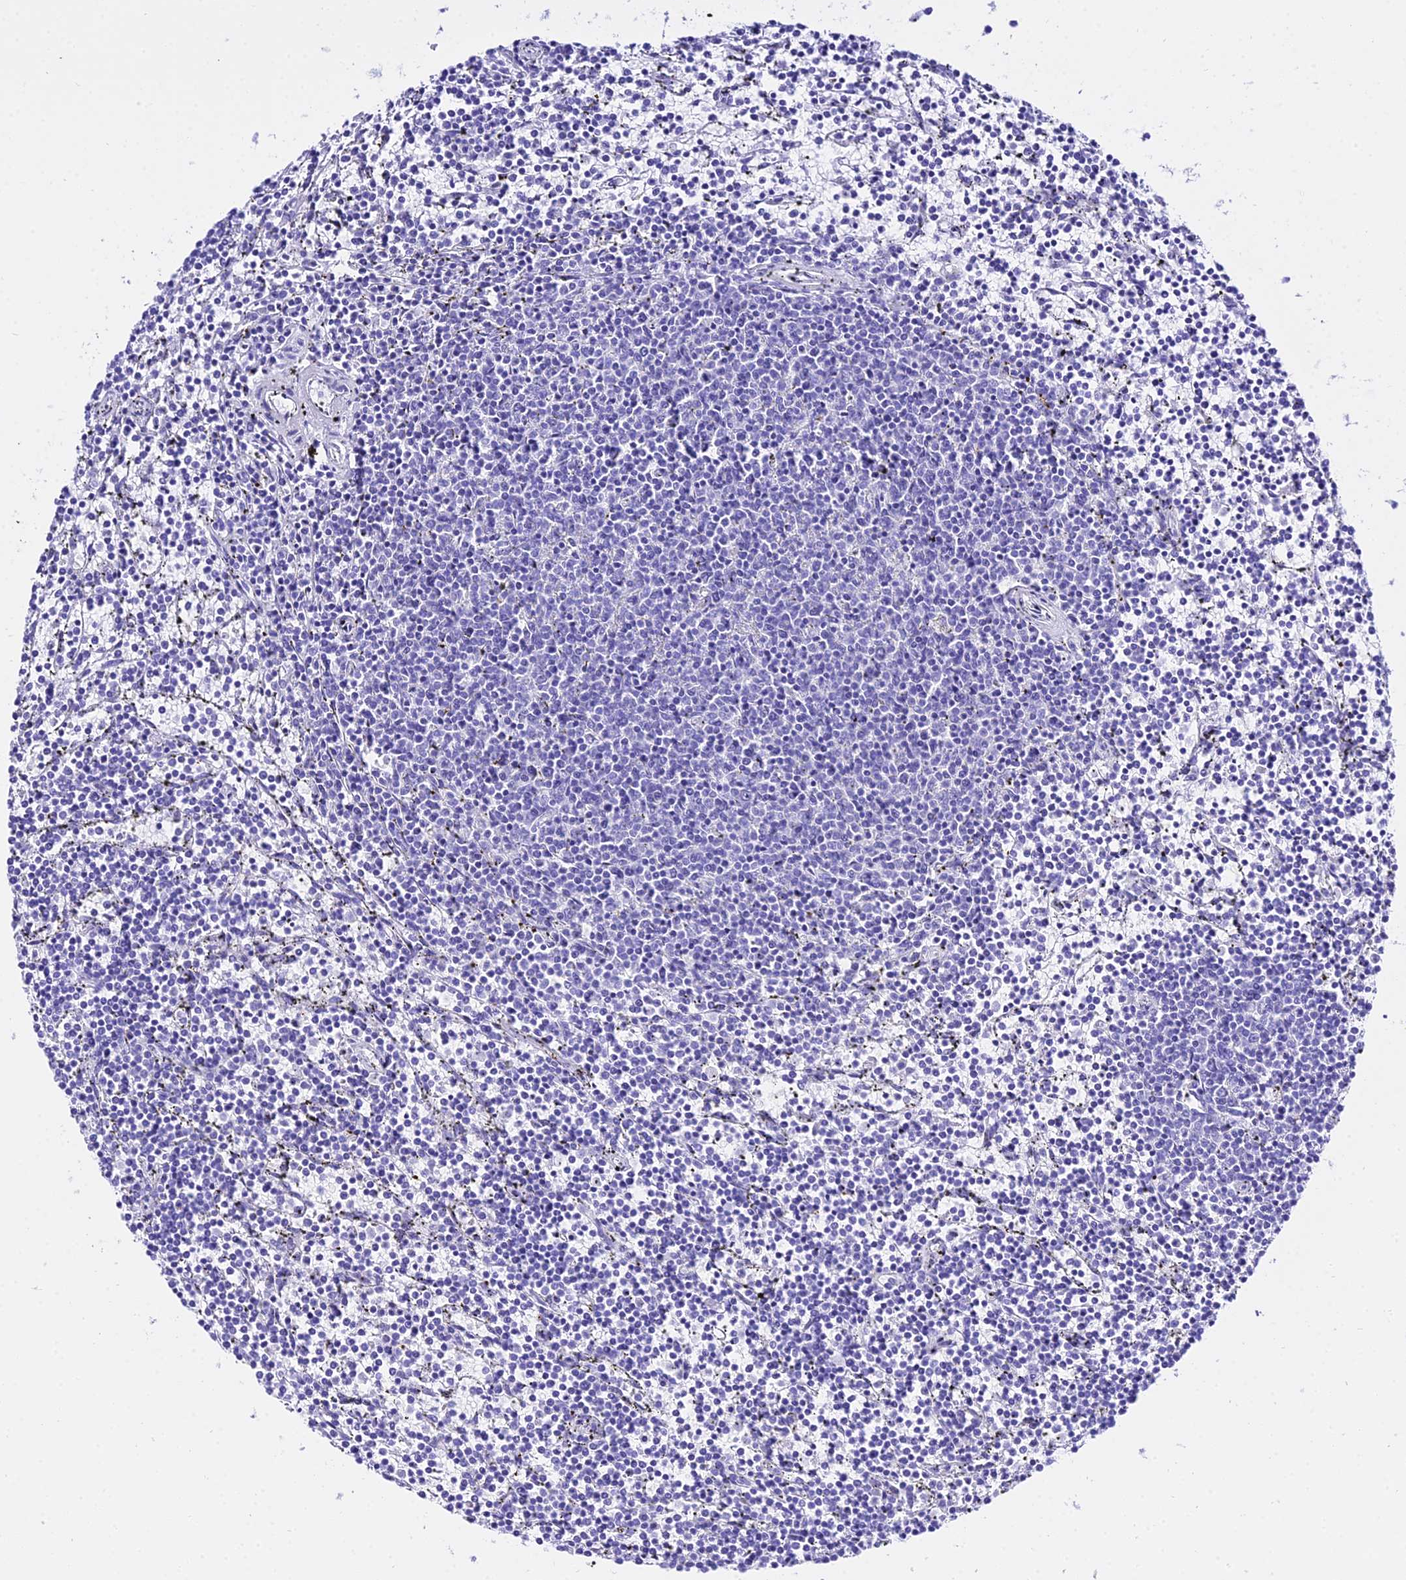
{"staining": {"intensity": "negative", "quantity": "none", "location": "none"}, "tissue": "lymphoma", "cell_type": "Tumor cells", "image_type": "cancer", "snomed": [{"axis": "morphology", "description": "Malignant lymphoma, non-Hodgkin's type, Low grade"}, {"axis": "topography", "description": "Spleen"}], "caption": "This is an immunohistochemistry micrograph of lymphoma. There is no expression in tumor cells.", "gene": "TRMT44", "patient": {"sex": "female", "age": 50}}